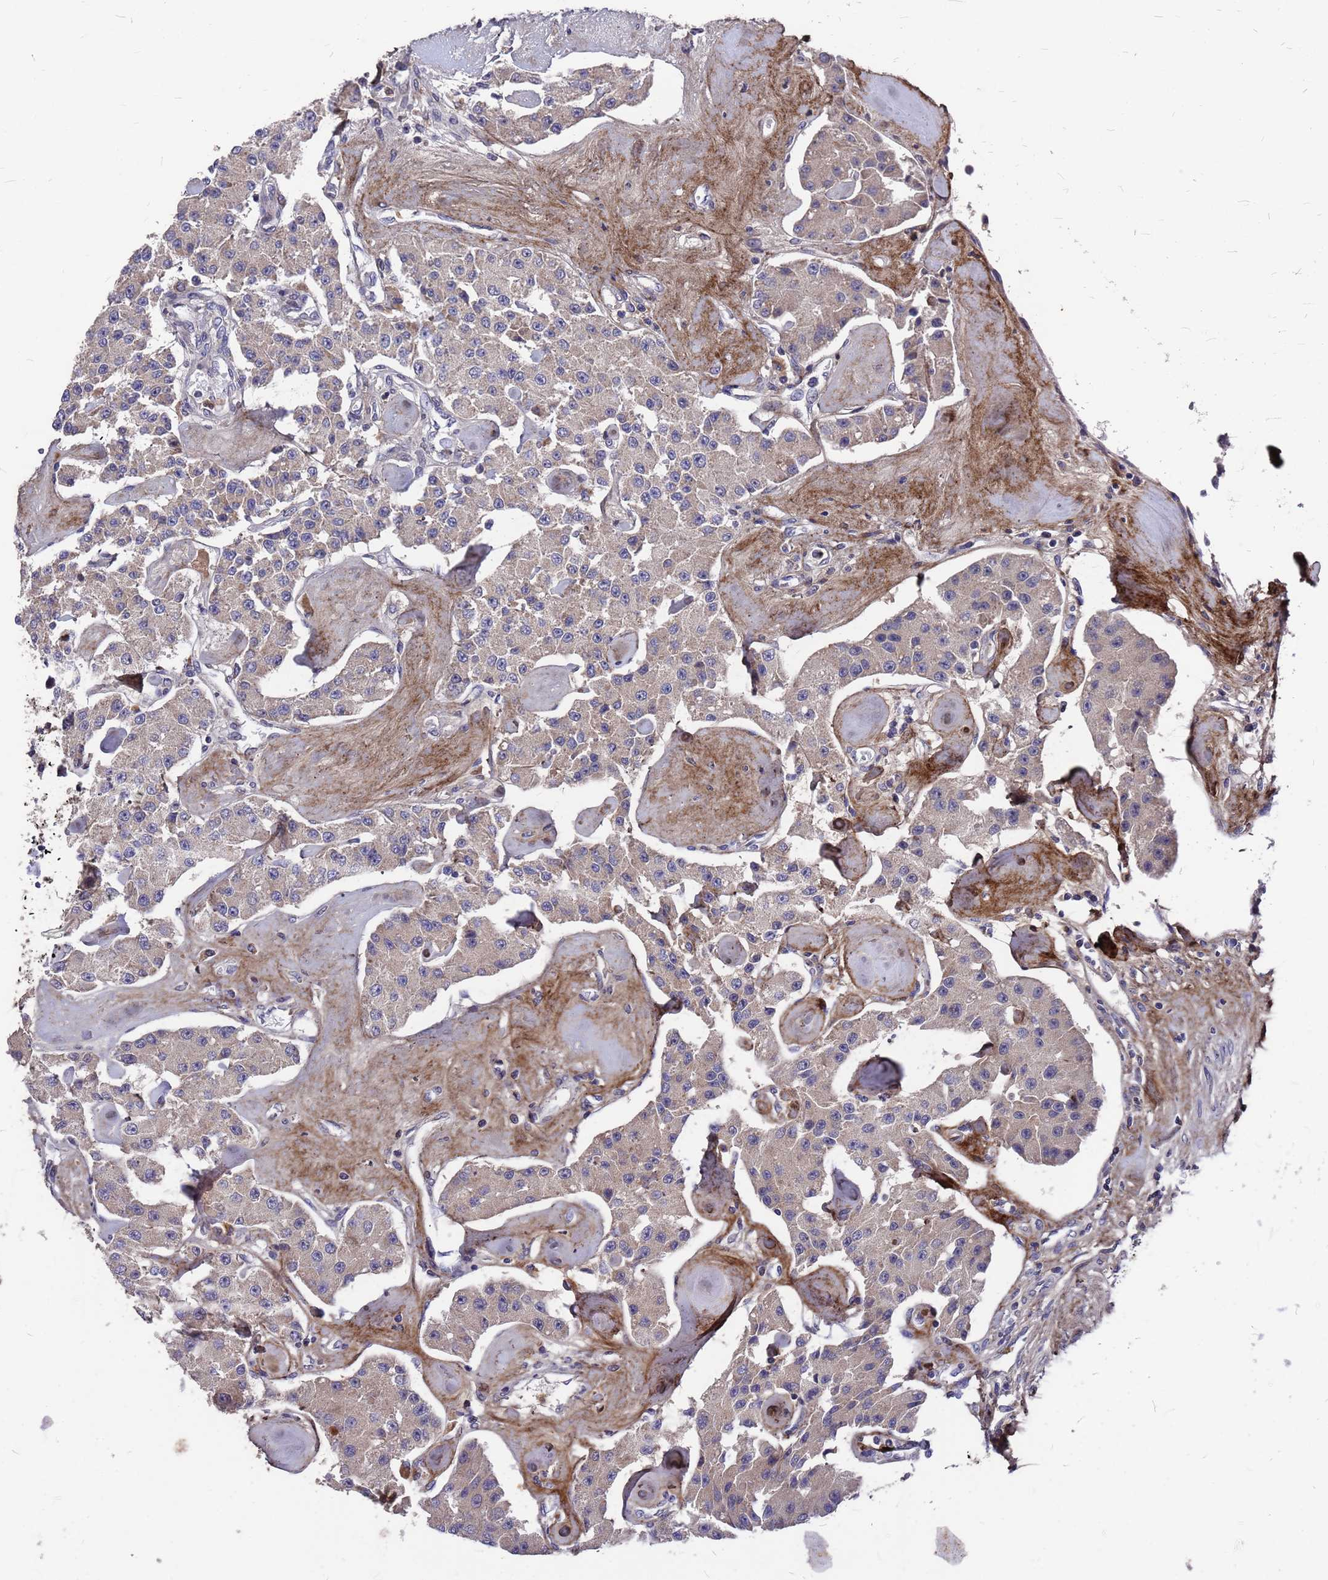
{"staining": {"intensity": "negative", "quantity": "none", "location": "none"}, "tissue": "carcinoid", "cell_type": "Tumor cells", "image_type": "cancer", "snomed": [{"axis": "morphology", "description": "Carcinoid, malignant, NOS"}, {"axis": "topography", "description": "Pancreas"}], "caption": "Immunohistochemistry photomicrograph of neoplastic tissue: malignant carcinoid stained with DAB reveals no significant protein staining in tumor cells.", "gene": "ZNF717", "patient": {"sex": "male", "age": 41}}